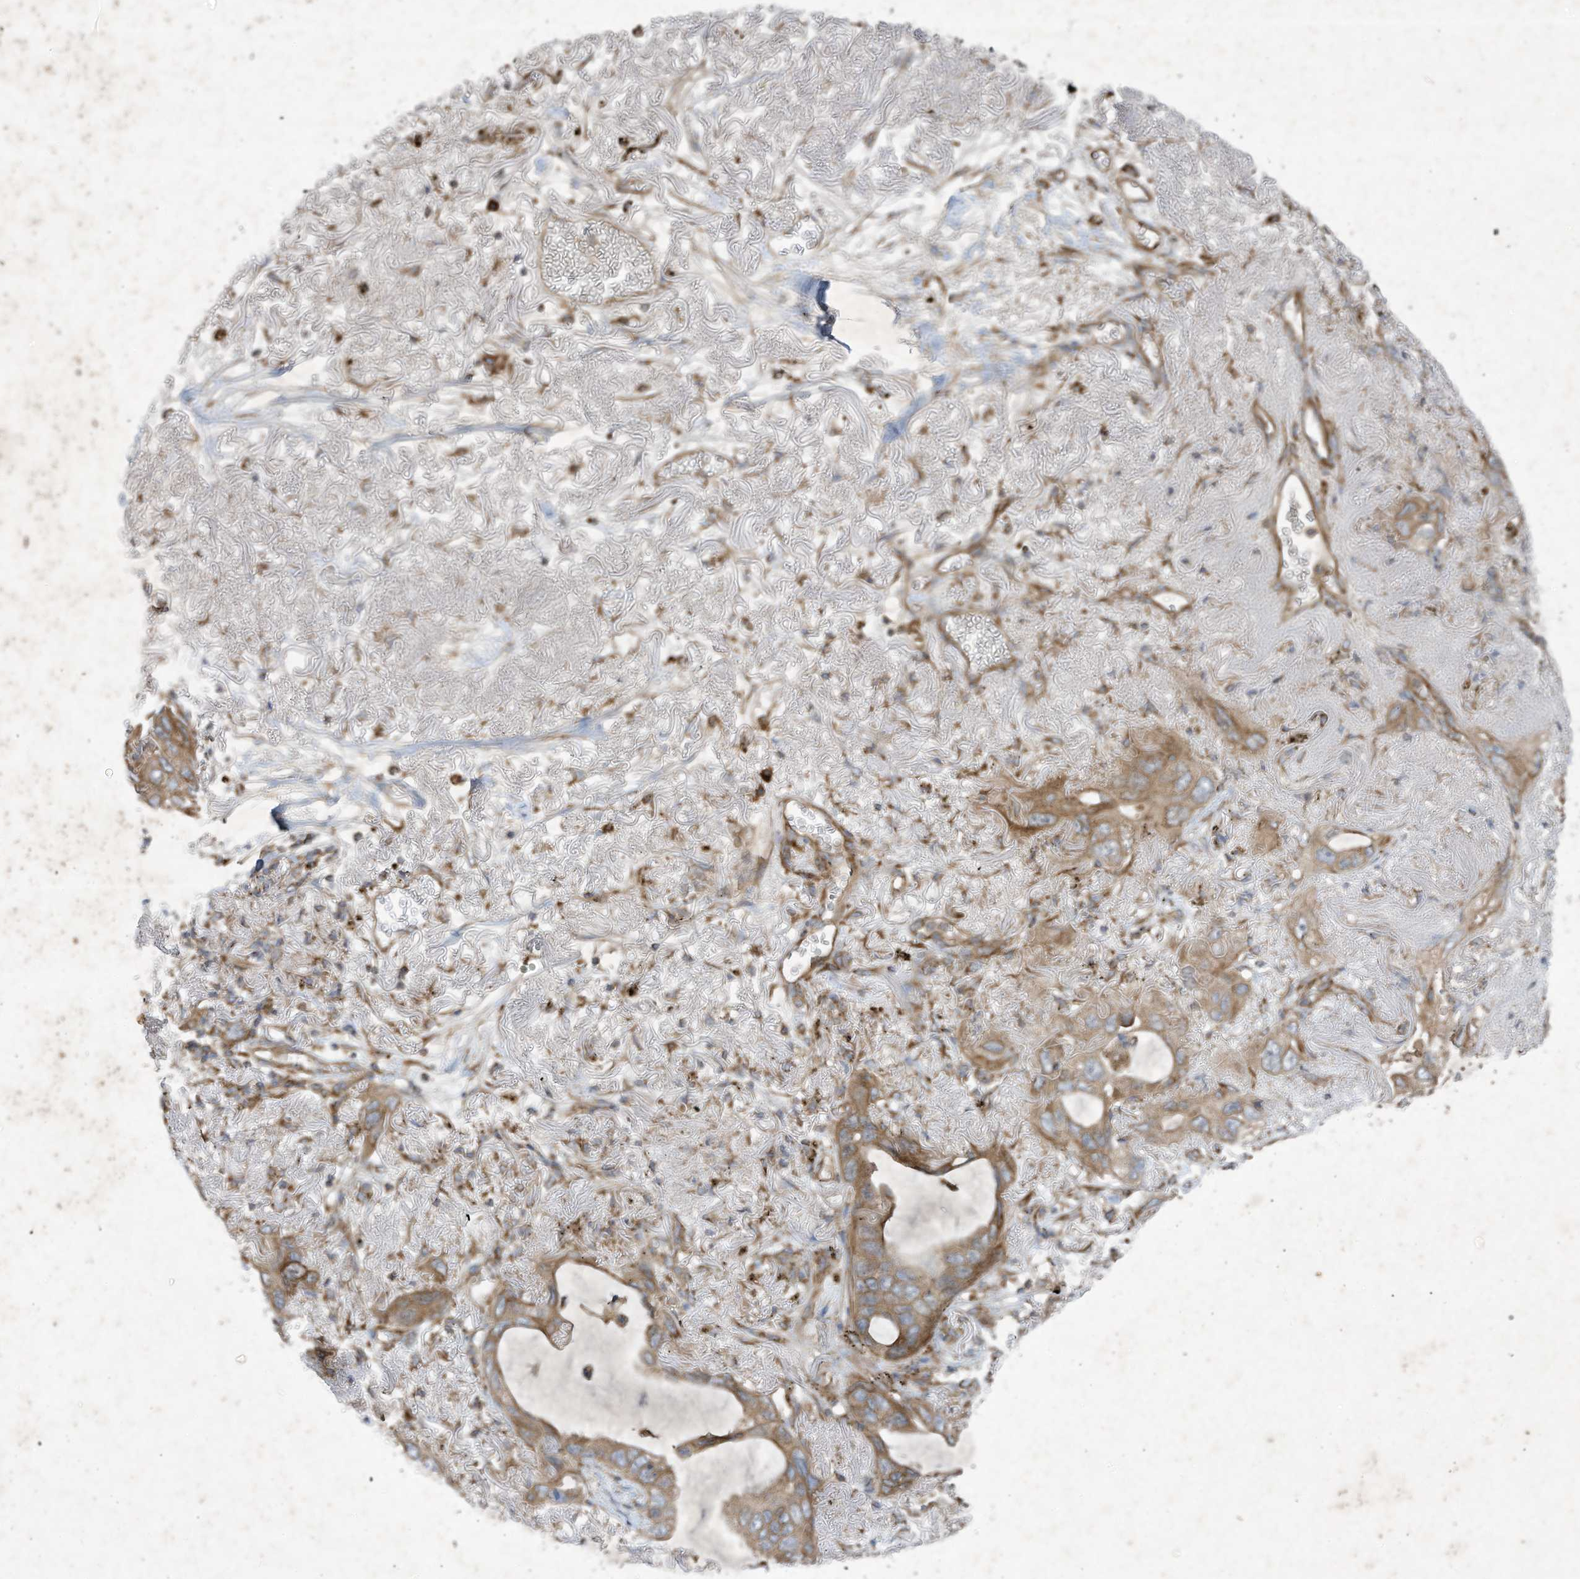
{"staining": {"intensity": "moderate", "quantity": ">75%", "location": "cytoplasmic/membranous"}, "tissue": "lung cancer", "cell_type": "Tumor cells", "image_type": "cancer", "snomed": [{"axis": "morphology", "description": "Squamous cell carcinoma, NOS"}, {"axis": "topography", "description": "Lung"}], "caption": "Lung cancer (squamous cell carcinoma) was stained to show a protein in brown. There is medium levels of moderate cytoplasmic/membranous positivity in approximately >75% of tumor cells.", "gene": "SYNJ2", "patient": {"sex": "female", "age": 73}}